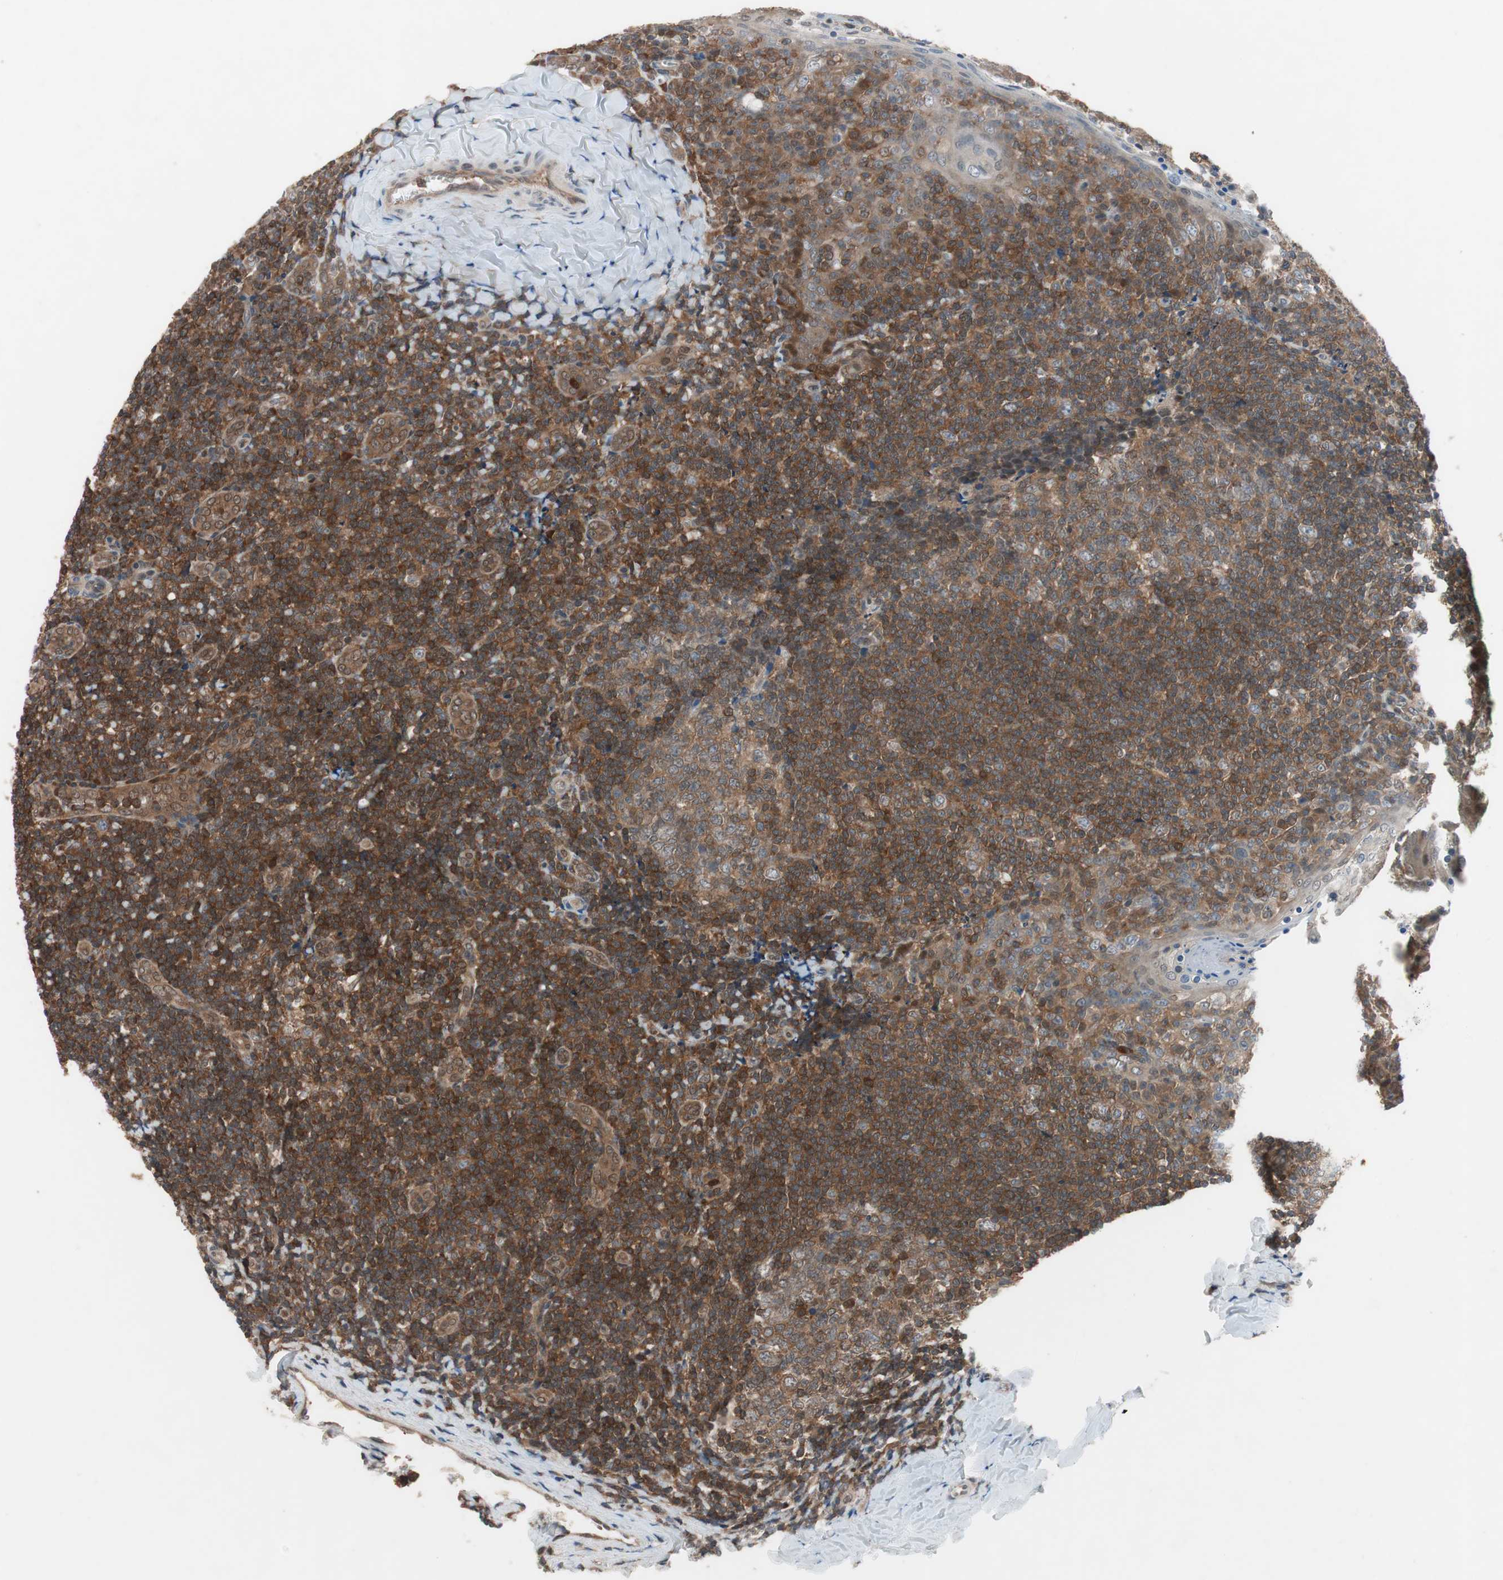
{"staining": {"intensity": "moderate", "quantity": ">75%", "location": "cytoplasmic/membranous"}, "tissue": "tonsil", "cell_type": "Germinal center cells", "image_type": "normal", "snomed": [{"axis": "morphology", "description": "Normal tissue, NOS"}, {"axis": "topography", "description": "Tonsil"}], "caption": "This histopathology image reveals unremarkable tonsil stained with immunohistochemistry (IHC) to label a protein in brown. The cytoplasmic/membranous of germinal center cells show moderate positivity for the protein. Nuclei are counter-stained blue.", "gene": "GALT", "patient": {"sex": "male", "age": 31}}